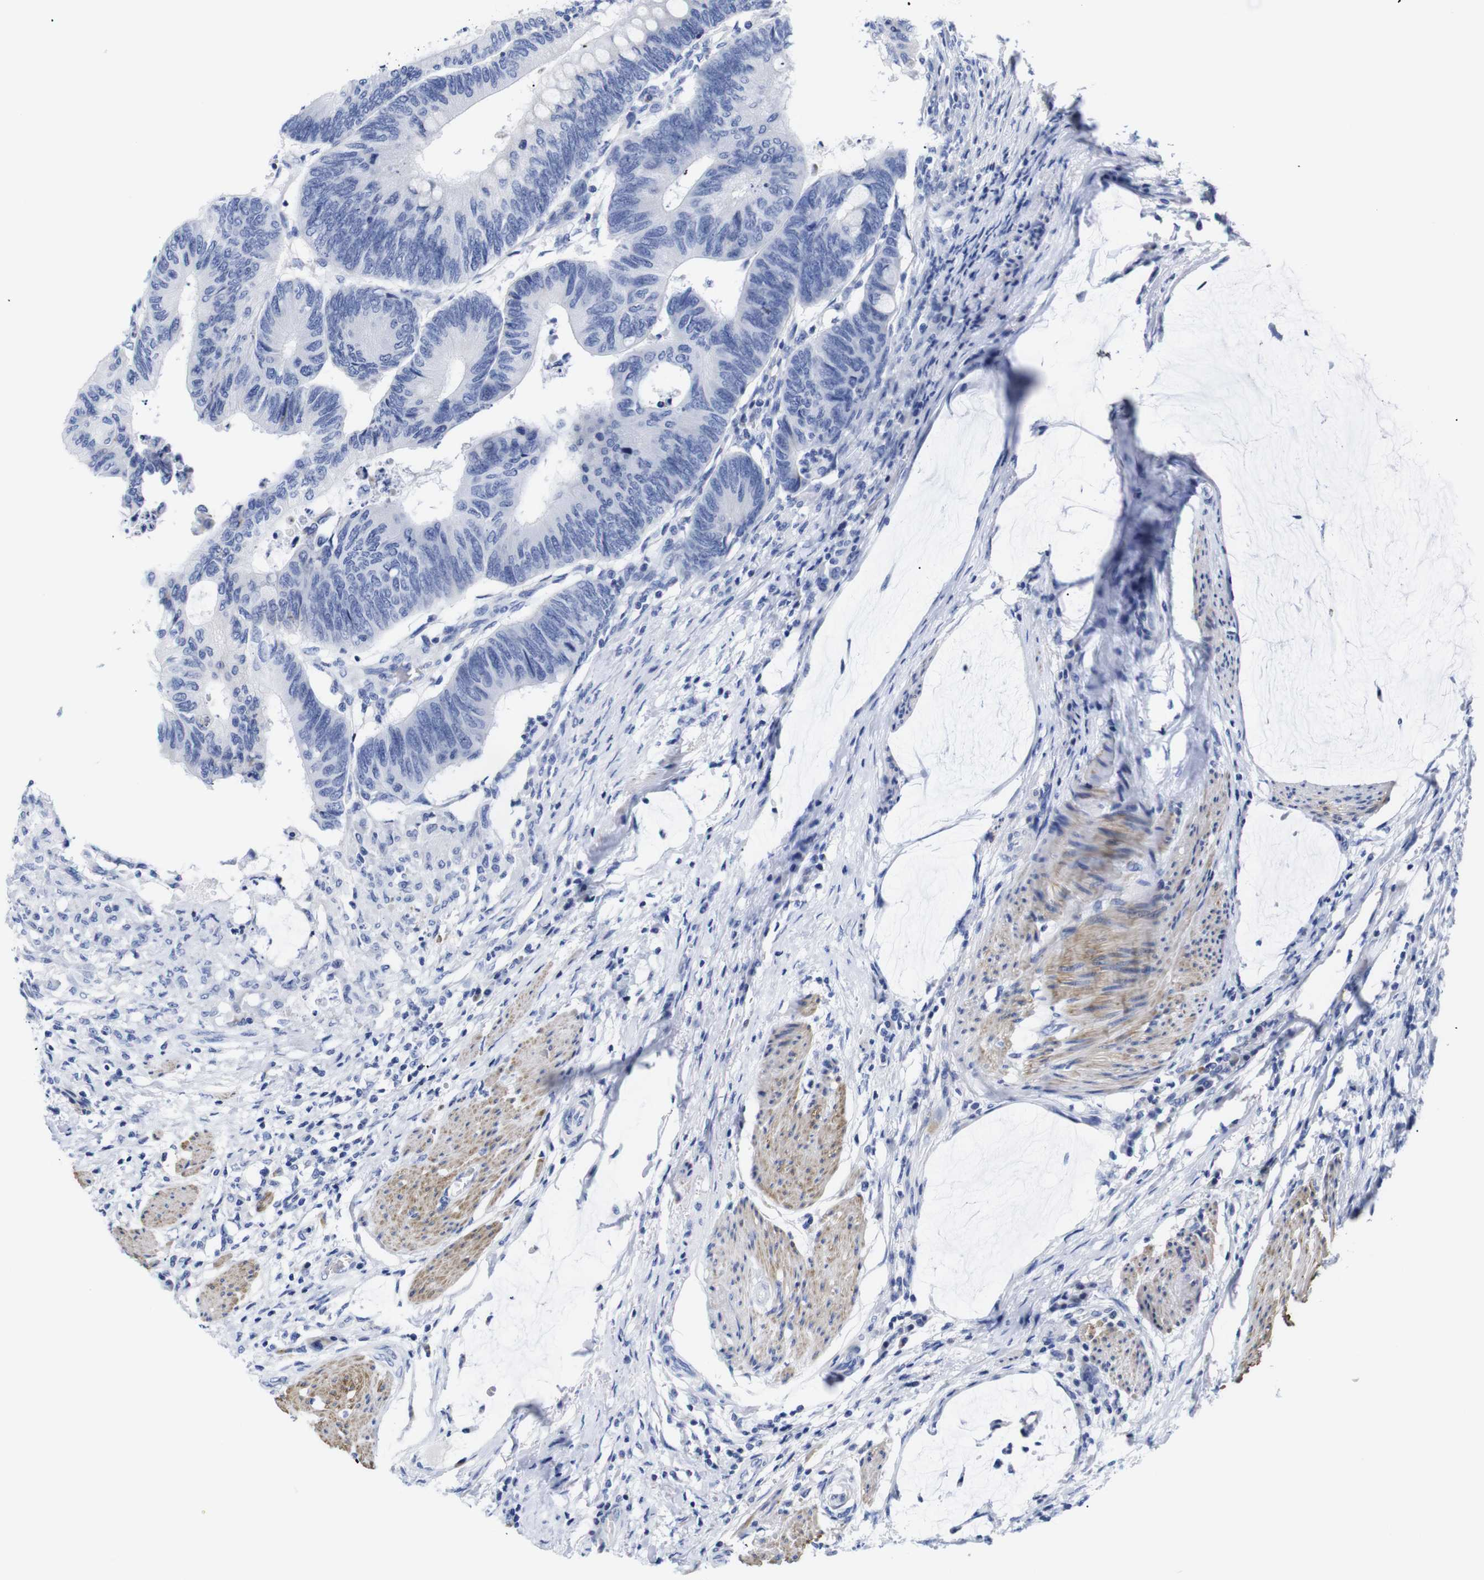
{"staining": {"intensity": "negative", "quantity": "none", "location": "none"}, "tissue": "colorectal cancer", "cell_type": "Tumor cells", "image_type": "cancer", "snomed": [{"axis": "morphology", "description": "Normal tissue, NOS"}, {"axis": "morphology", "description": "Adenocarcinoma, NOS"}, {"axis": "topography", "description": "Rectum"}, {"axis": "topography", "description": "Peripheral nerve tissue"}], "caption": "An image of adenocarcinoma (colorectal) stained for a protein reveals no brown staining in tumor cells.", "gene": "LRRC55", "patient": {"sex": "male", "age": 92}}